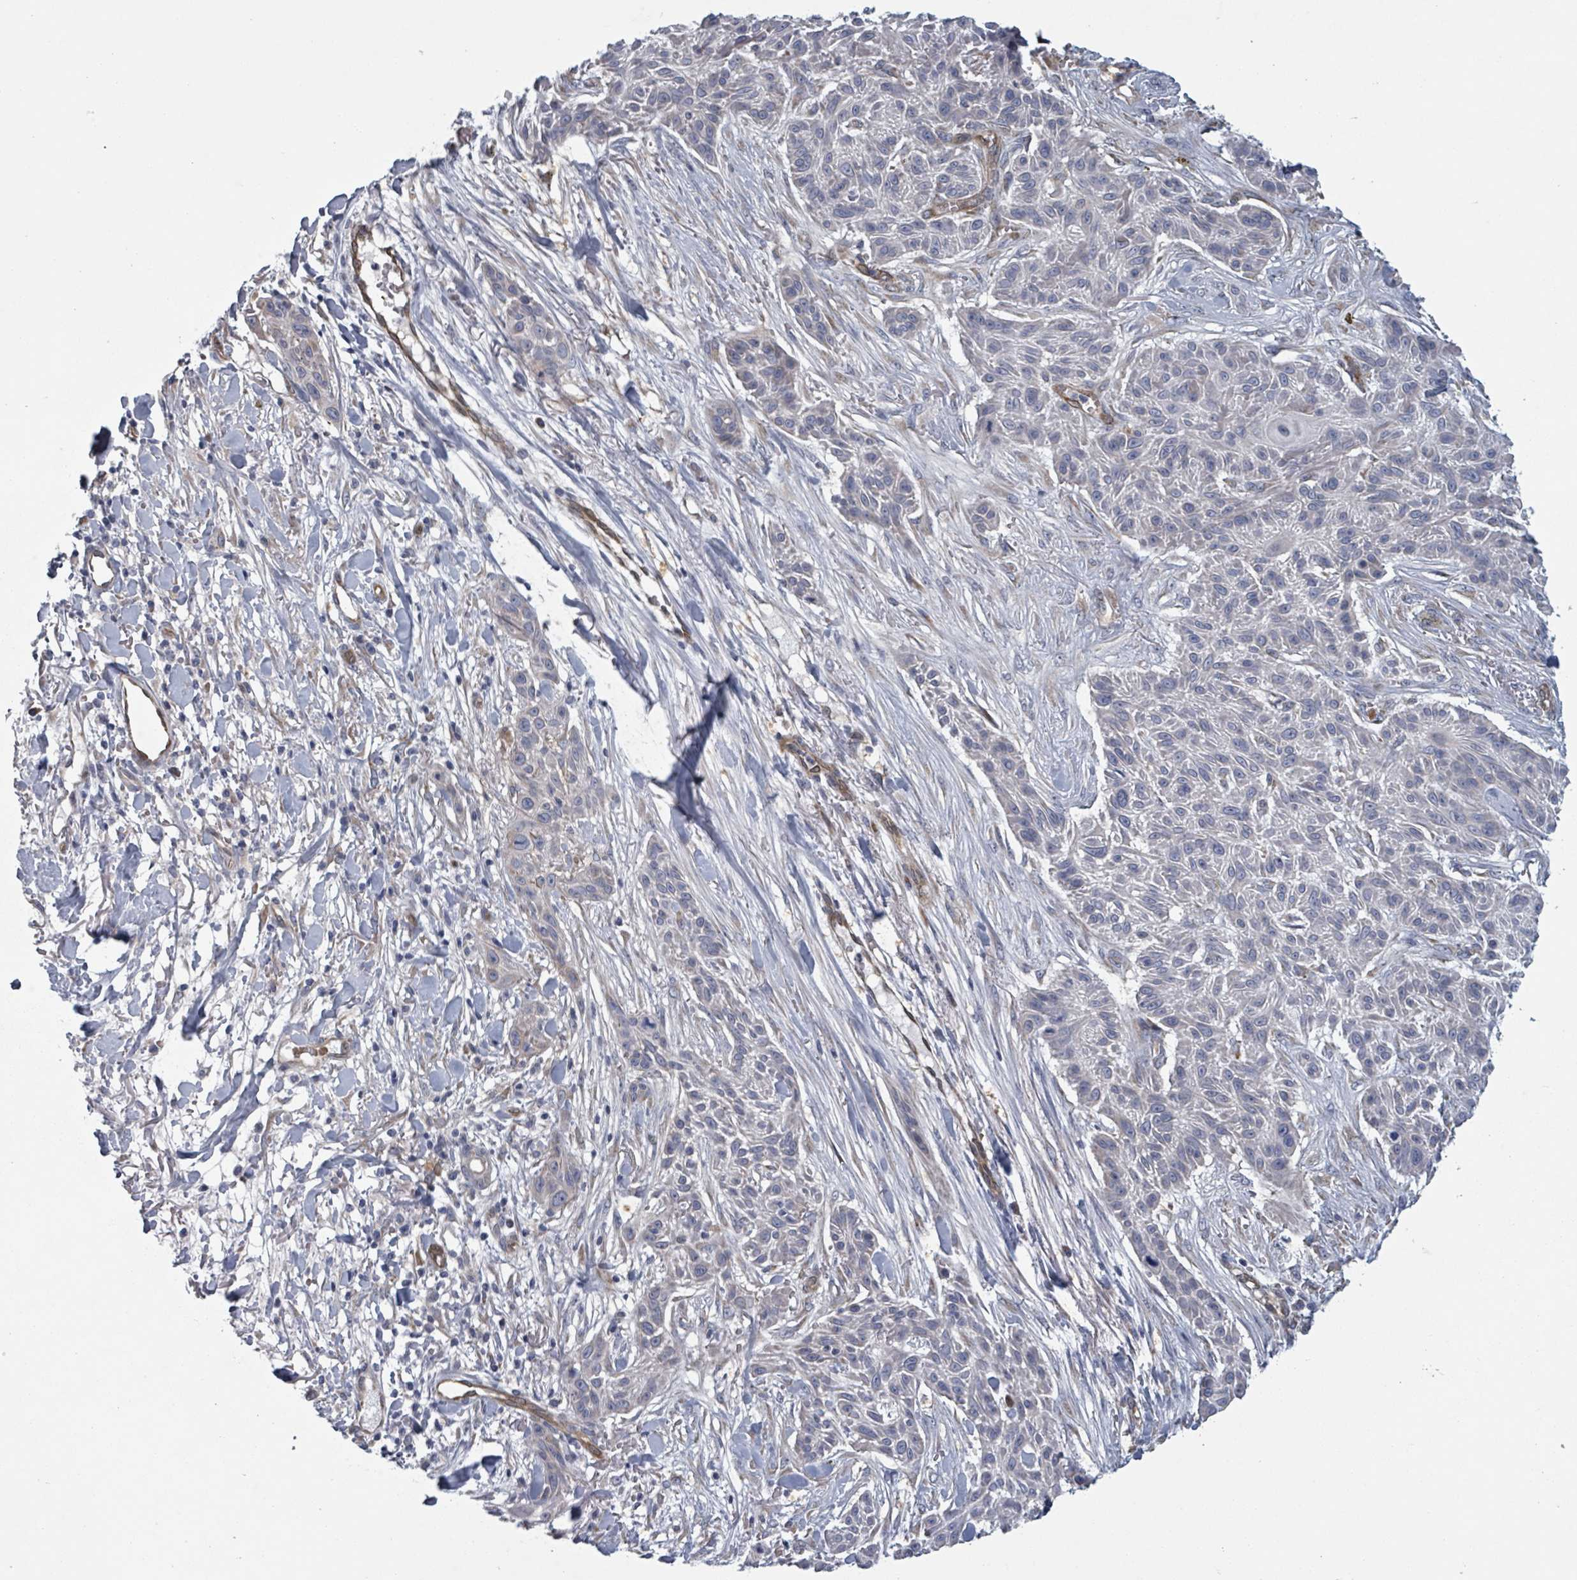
{"staining": {"intensity": "negative", "quantity": "none", "location": "none"}, "tissue": "skin cancer", "cell_type": "Tumor cells", "image_type": "cancer", "snomed": [{"axis": "morphology", "description": "Squamous cell carcinoma, NOS"}, {"axis": "topography", "description": "Skin"}], "caption": "Immunohistochemical staining of skin cancer shows no significant staining in tumor cells.", "gene": "FKBP1A", "patient": {"sex": "male", "age": 86}}